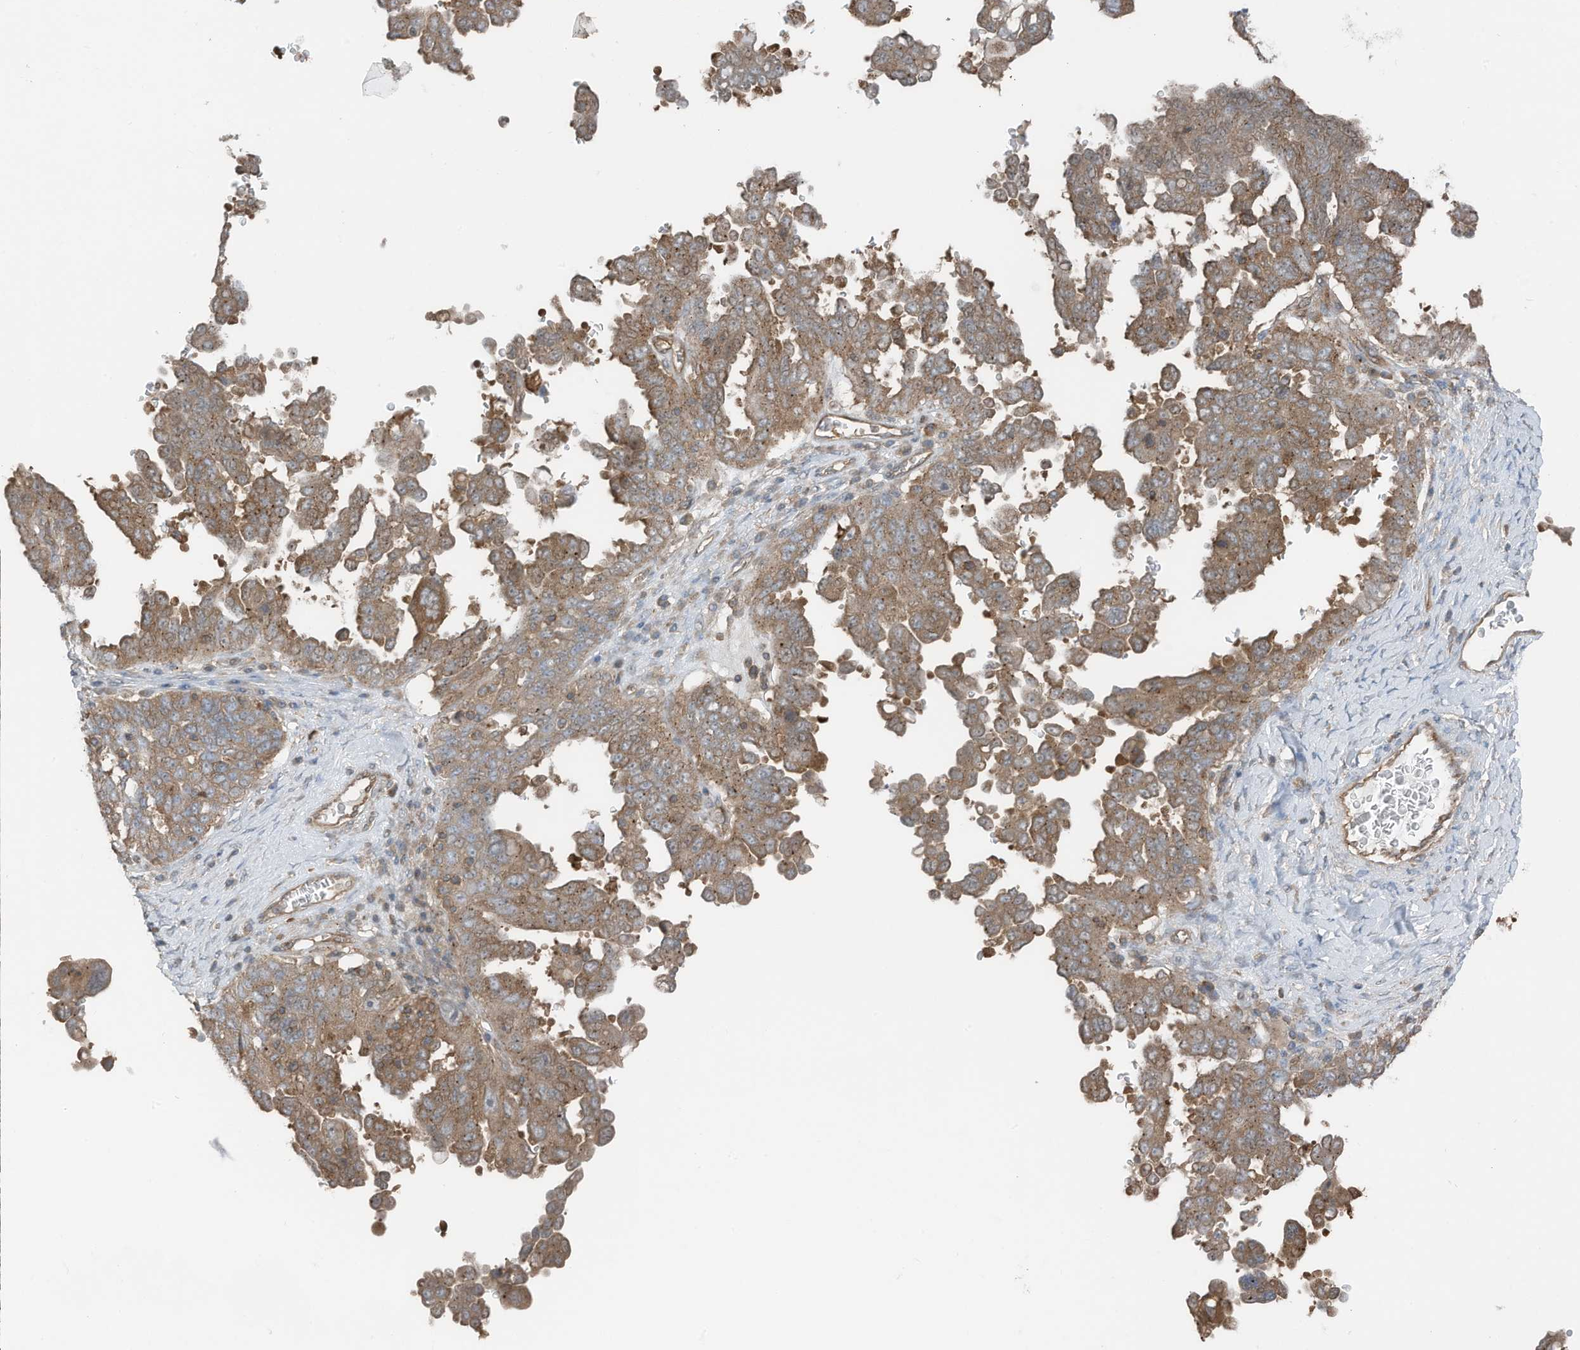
{"staining": {"intensity": "moderate", "quantity": ">75%", "location": "cytoplasmic/membranous"}, "tissue": "ovarian cancer", "cell_type": "Tumor cells", "image_type": "cancer", "snomed": [{"axis": "morphology", "description": "Carcinoma, endometroid"}, {"axis": "topography", "description": "Ovary"}], "caption": "Immunohistochemical staining of human ovarian endometroid carcinoma exhibits medium levels of moderate cytoplasmic/membranous positivity in about >75% of tumor cells.", "gene": "TXNDC9", "patient": {"sex": "female", "age": 62}}